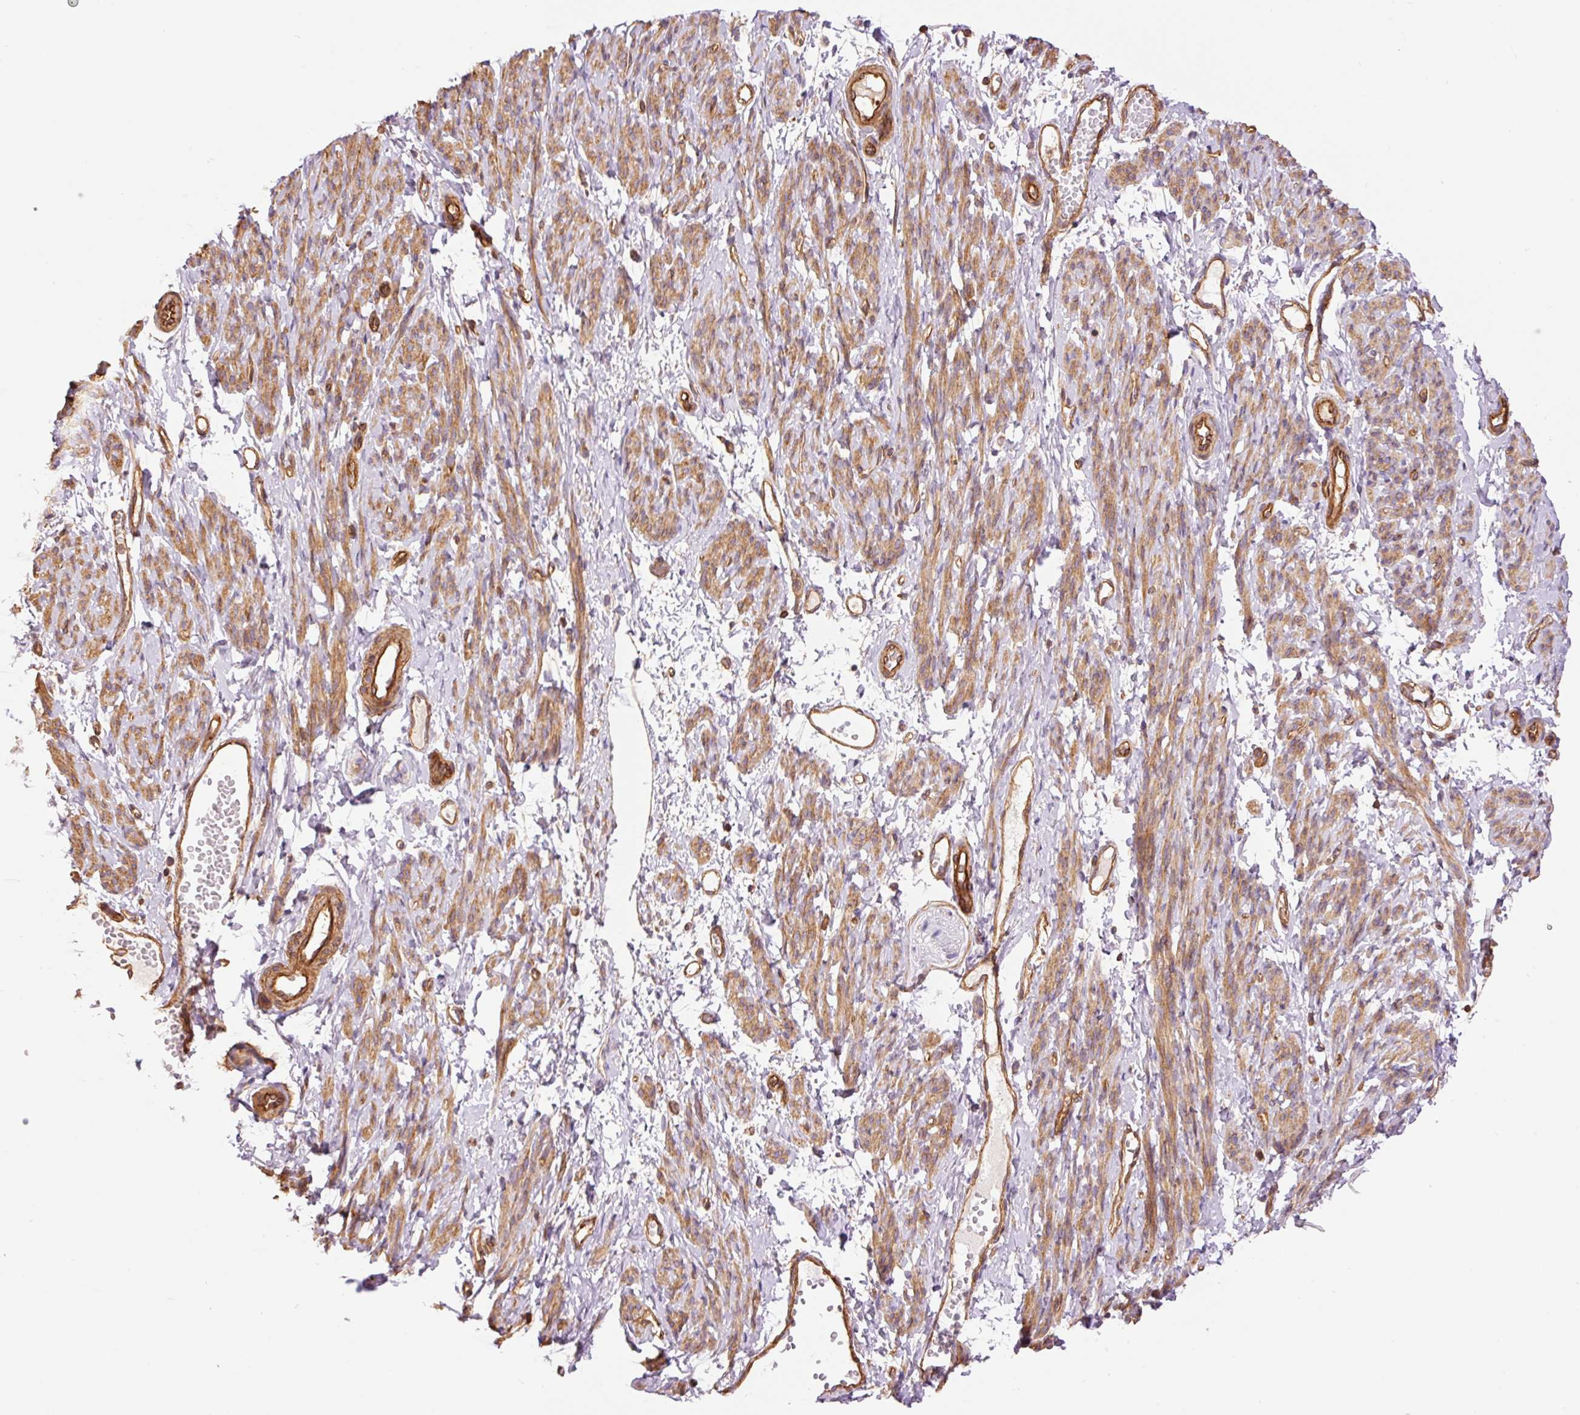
{"staining": {"intensity": "moderate", "quantity": ">75%", "location": "cytoplasmic/membranous"}, "tissue": "smooth muscle", "cell_type": "Smooth muscle cells", "image_type": "normal", "snomed": [{"axis": "morphology", "description": "Normal tissue, NOS"}, {"axis": "topography", "description": "Smooth muscle"}], "caption": "IHC micrograph of benign smooth muscle stained for a protein (brown), which demonstrates medium levels of moderate cytoplasmic/membranous positivity in approximately >75% of smooth muscle cells.", "gene": "PPP1R1B", "patient": {"sex": "female", "age": 65}}